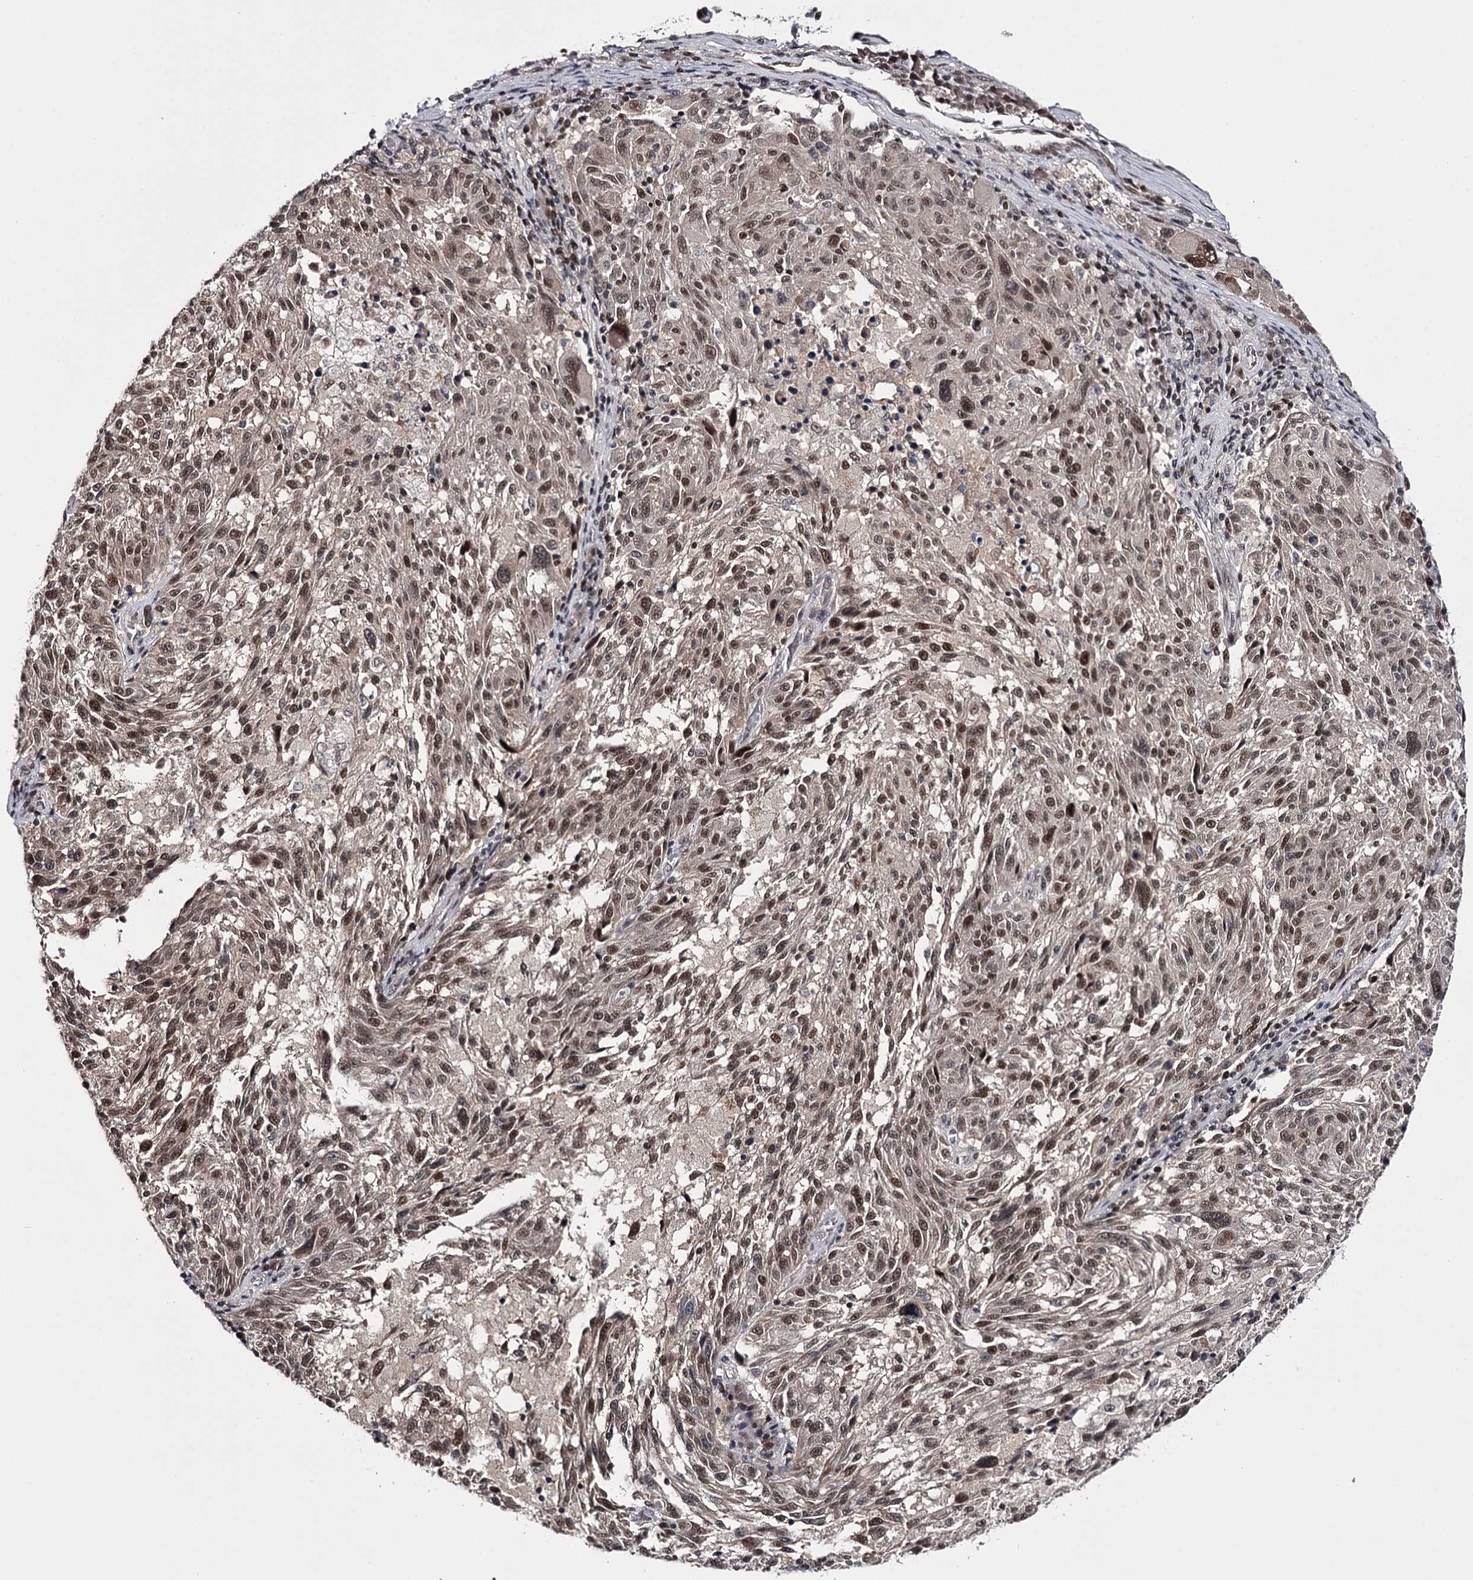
{"staining": {"intensity": "moderate", "quantity": ">75%", "location": "nuclear"}, "tissue": "melanoma", "cell_type": "Tumor cells", "image_type": "cancer", "snomed": [{"axis": "morphology", "description": "Malignant melanoma, NOS"}, {"axis": "topography", "description": "Skin"}], "caption": "Immunohistochemical staining of malignant melanoma exhibits moderate nuclear protein staining in approximately >75% of tumor cells.", "gene": "TTC33", "patient": {"sex": "male", "age": 53}}